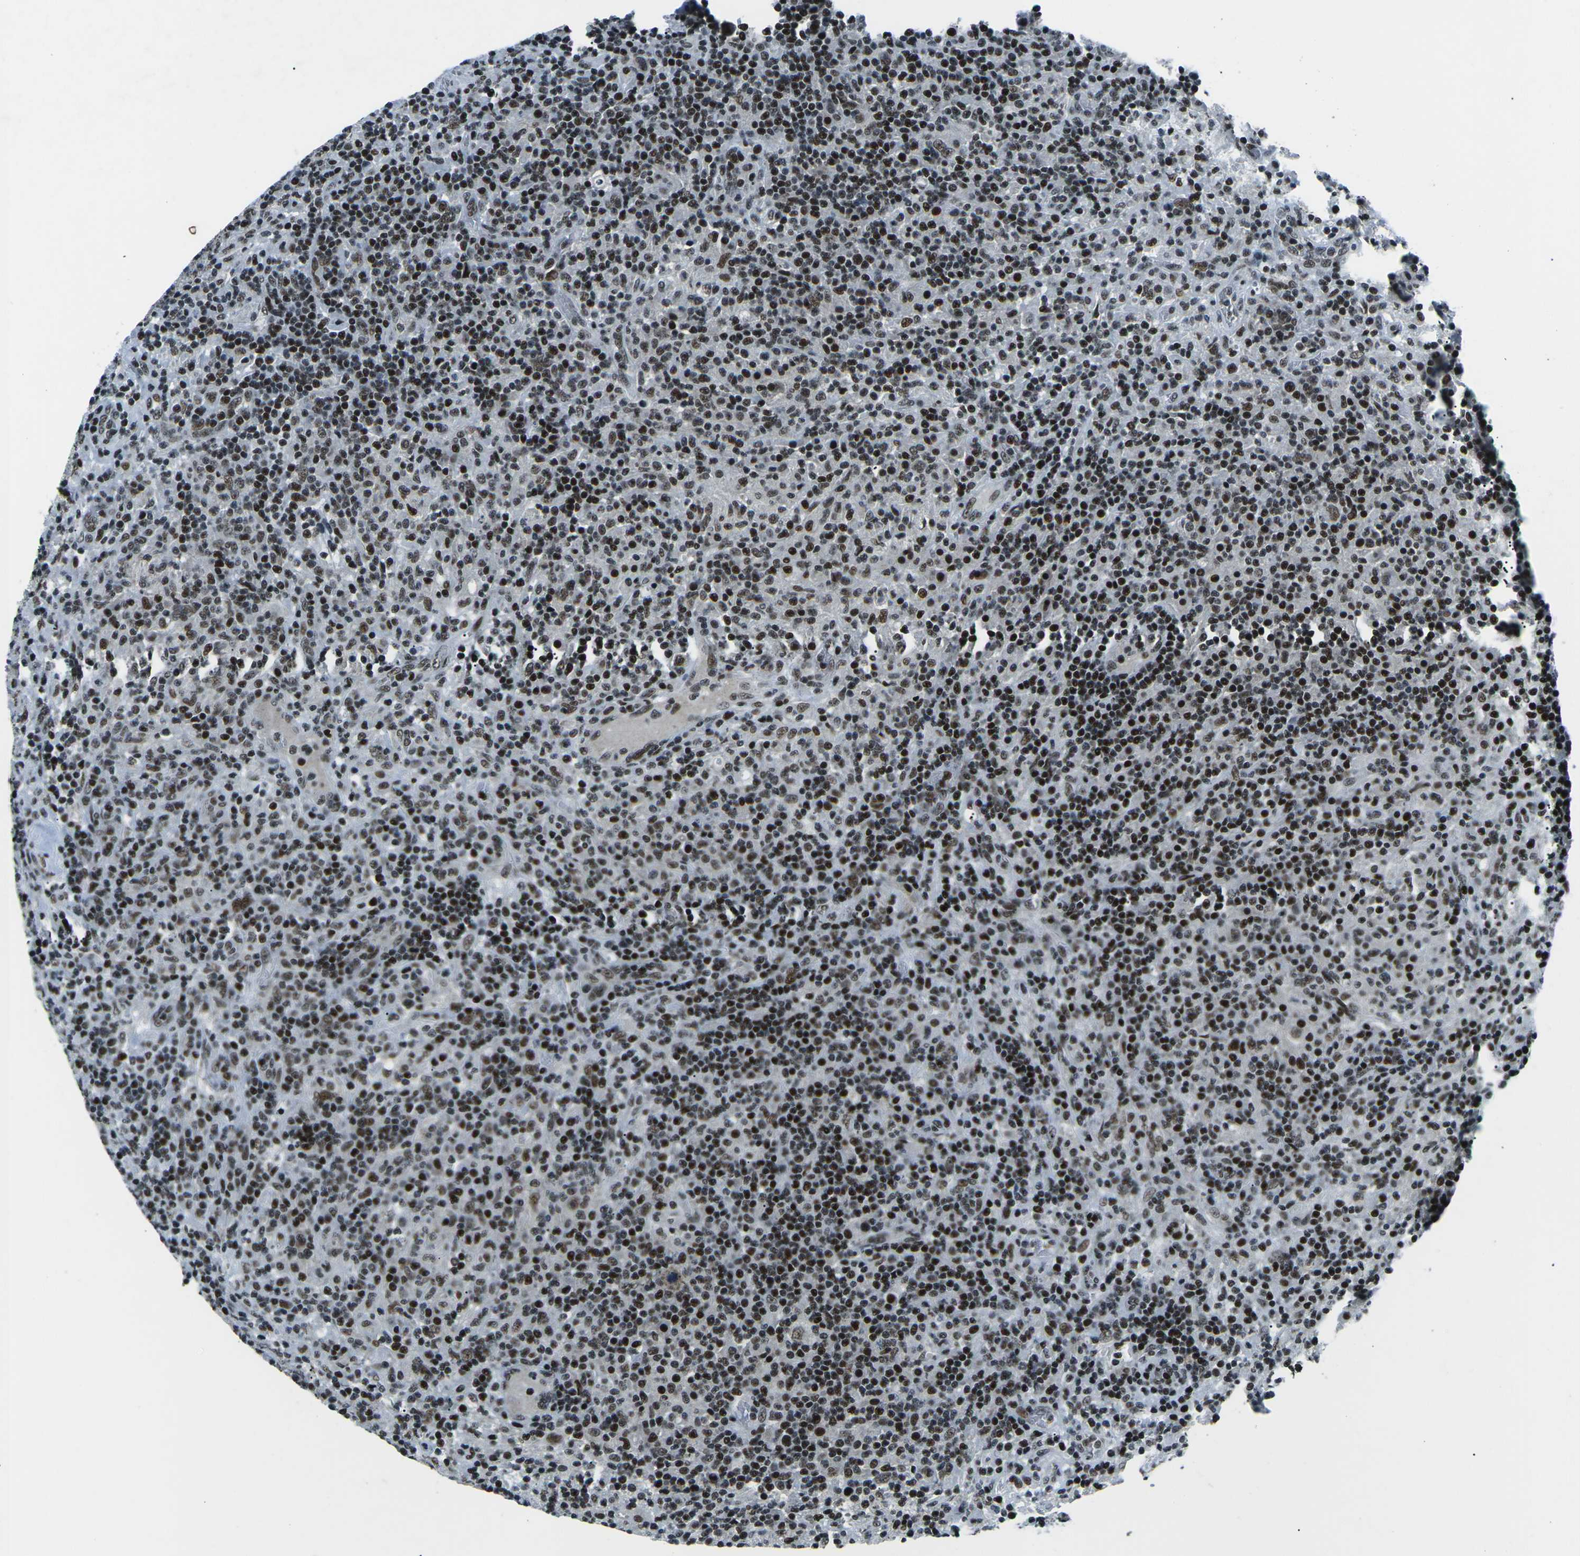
{"staining": {"intensity": "moderate", "quantity": ">75%", "location": "nuclear"}, "tissue": "lymphoma", "cell_type": "Tumor cells", "image_type": "cancer", "snomed": [{"axis": "morphology", "description": "Hodgkin's disease, NOS"}, {"axis": "topography", "description": "Lymph node"}], "caption": "DAB (3,3'-diaminobenzidine) immunohistochemical staining of human Hodgkin's disease shows moderate nuclear protein expression in about >75% of tumor cells.", "gene": "RBL2", "patient": {"sex": "male", "age": 70}}